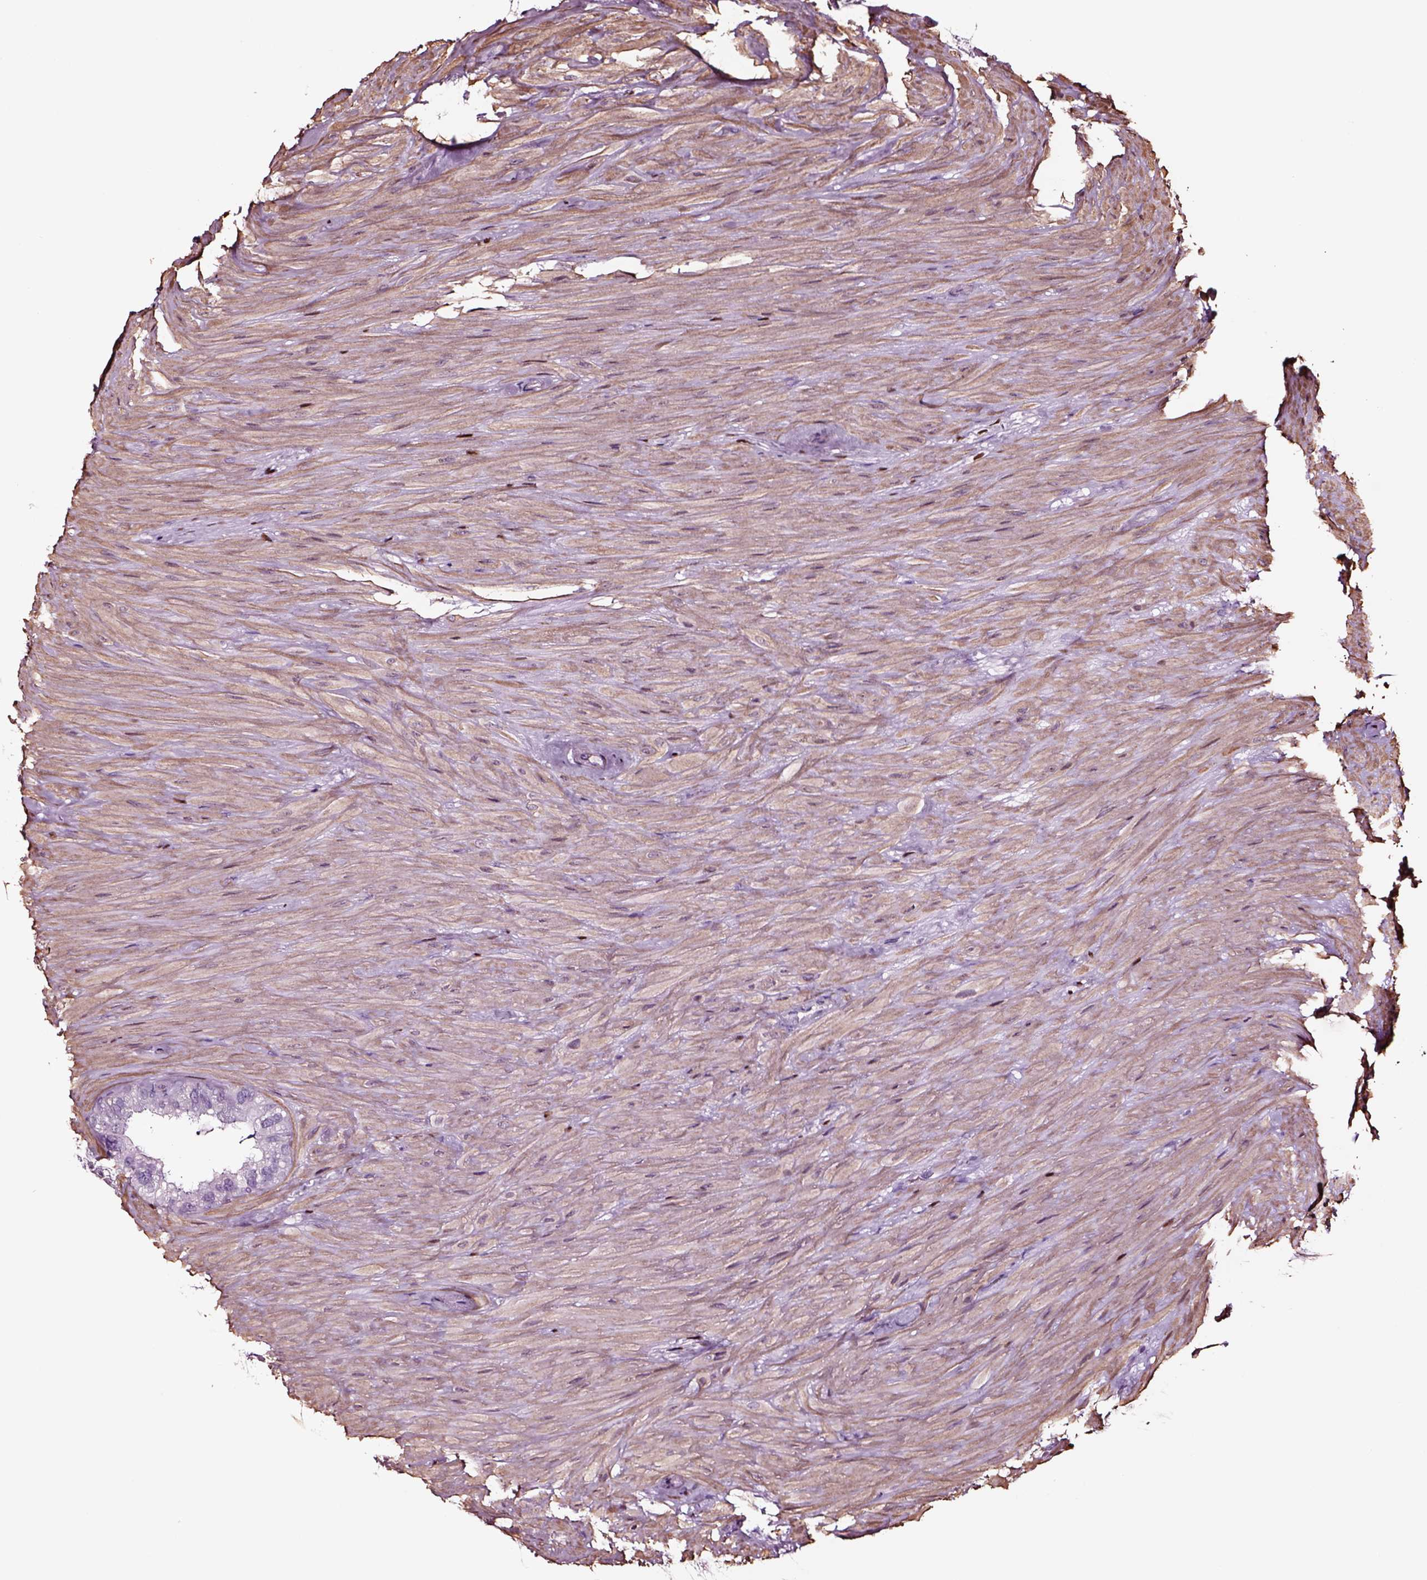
{"staining": {"intensity": "negative", "quantity": "none", "location": "none"}, "tissue": "seminal vesicle", "cell_type": "Glandular cells", "image_type": "normal", "snomed": [{"axis": "morphology", "description": "Normal tissue, NOS"}, {"axis": "topography", "description": "Seminal veicle"}], "caption": "Glandular cells are negative for protein expression in benign human seminal vesicle. The staining is performed using DAB (3,3'-diaminobenzidine) brown chromogen with nuclei counter-stained in using hematoxylin.", "gene": "SOX10", "patient": {"sex": "male", "age": 60}}